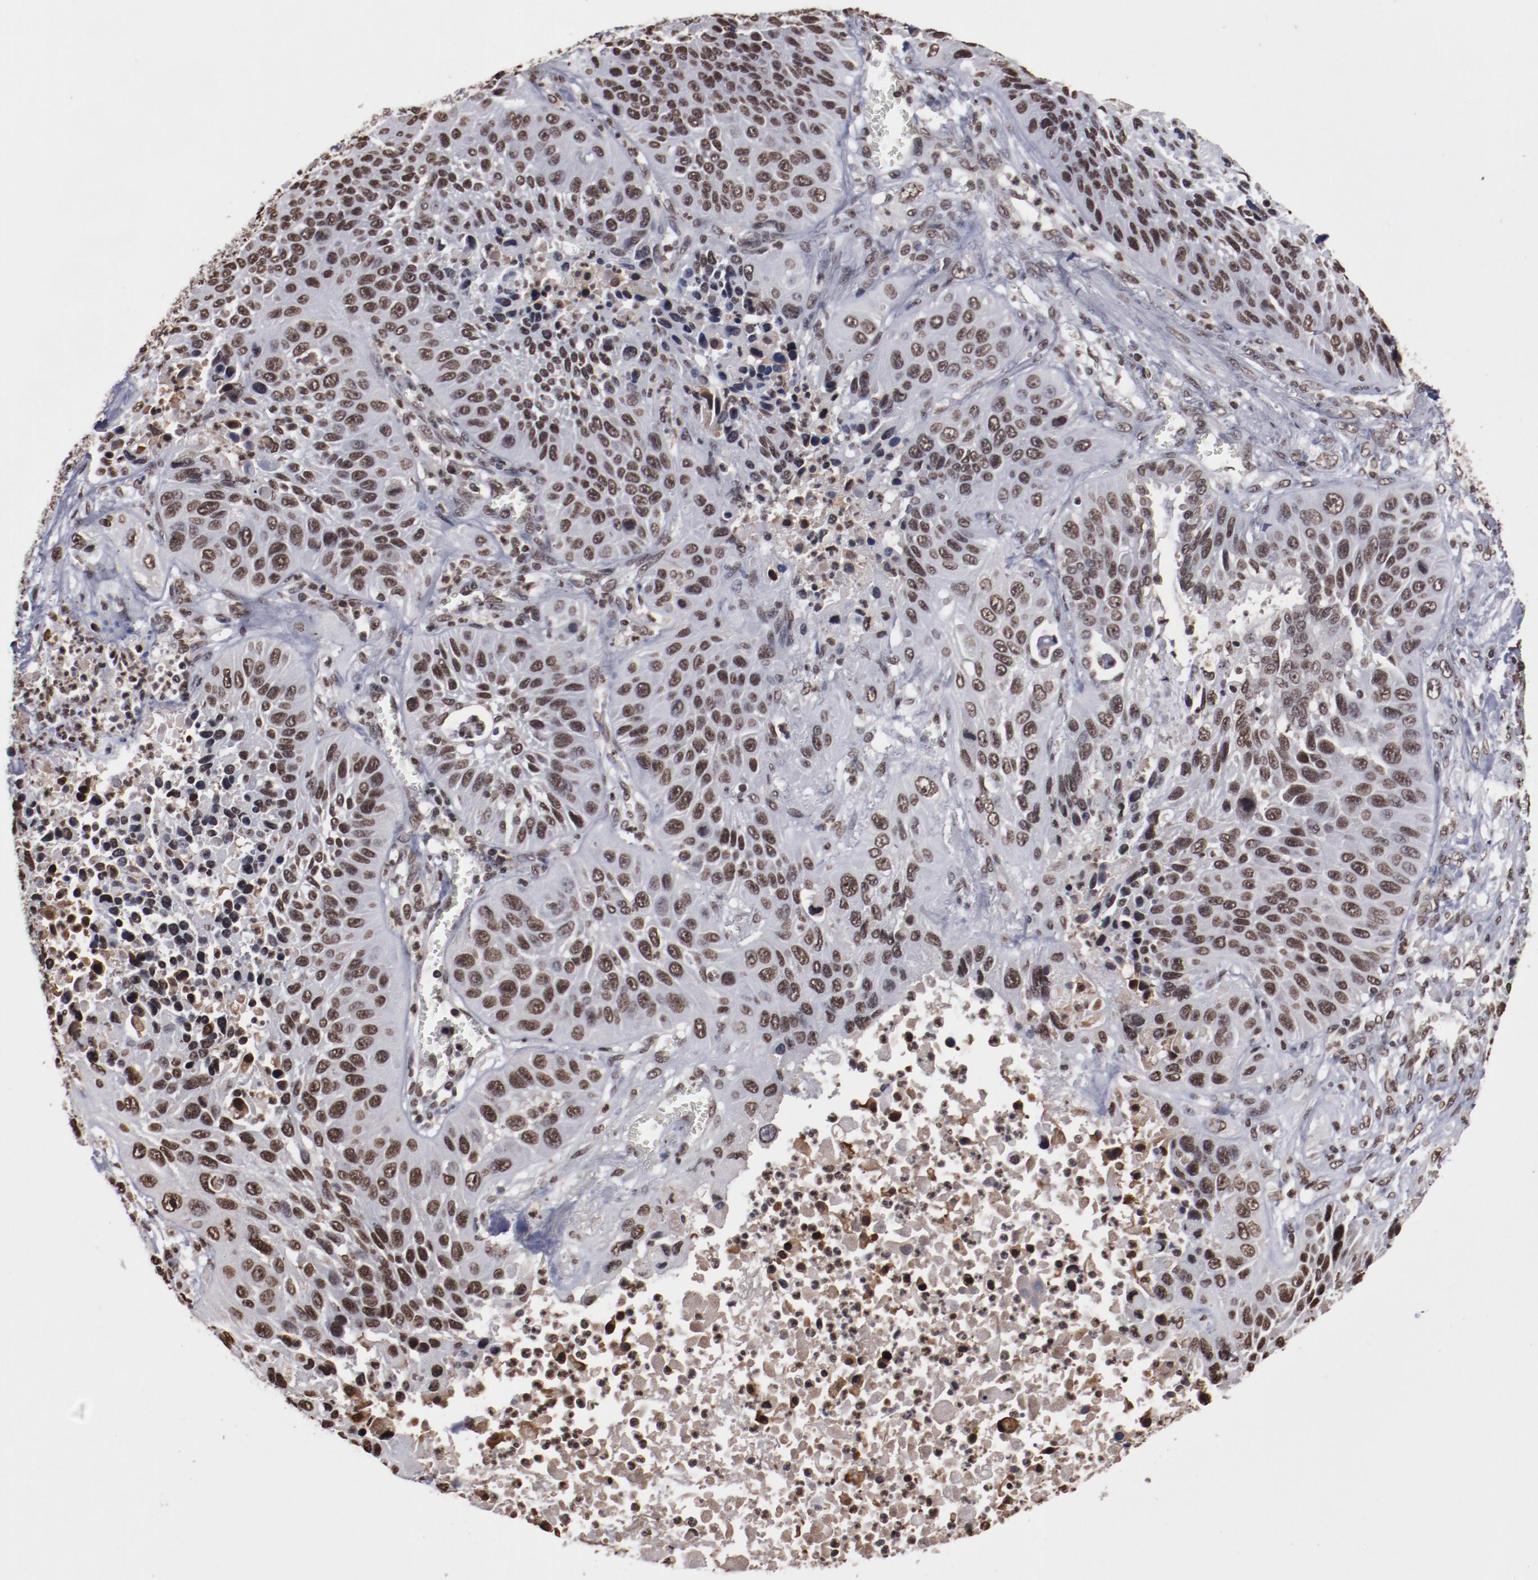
{"staining": {"intensity": "strong", "quantity": ">75%", "location": "nuclear"}, "tissue": "lung cancer", "cell_type": "Tumor cells", "image_type": "cancer", "snomed": [{"axis": "morphology", "description": "Squamous cell carcinoma, NOS"}, {"axis": "topography", "description": "Lung"}], "caption": "Immunohistochemical staining of lung cancer (squamous cell carcinoma) reveals high levels of strong nuclear protein expression in about >75% of tumor cells.", "gene": "AKT1", "patient": {"sex": "female", "age": 76}}